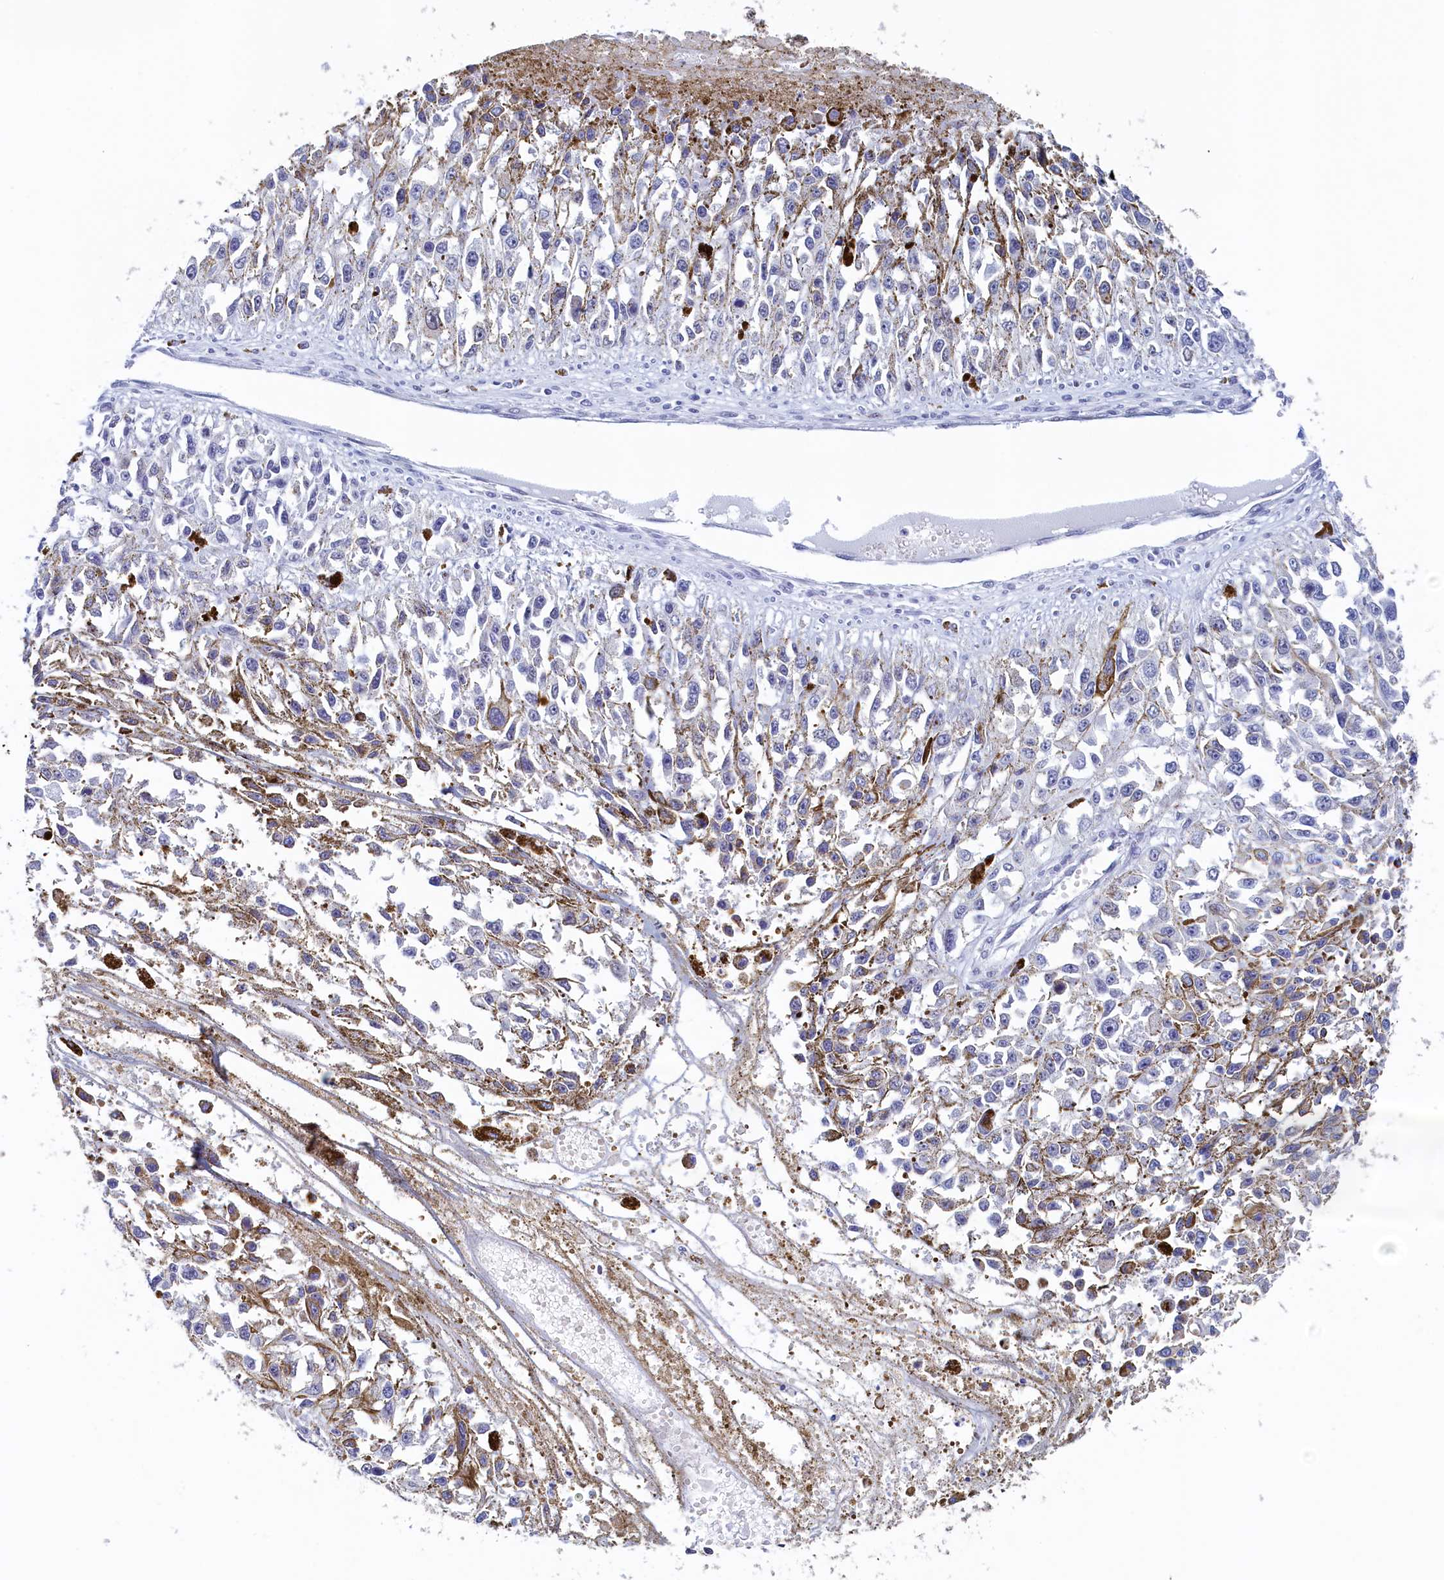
{"staining": {"intensity": "moderate", "quantity": "<25%", "location": "cytoplasmic/membranous"}, "tissue": "melanoma", "cell_type": "Tumor cells", "image_type": "cancer", "snomed": [{"axis": "morphology", "description": "Malignant melanoma, Metastatic site"}, {"axis": "topography", "description": "Lymph node"}], "caption": "The photomicrograph exhibits immunohistochemical staining of malignant melanoma (metastatic site). There is moderate cytoplasmic/membranous positivity is seen in approximately <25% of tumor cells. (IHC, brightfield microscopy, high magnification).", "gene": "MOSPD3", "patient": {"sex": "male", "age": 59}}